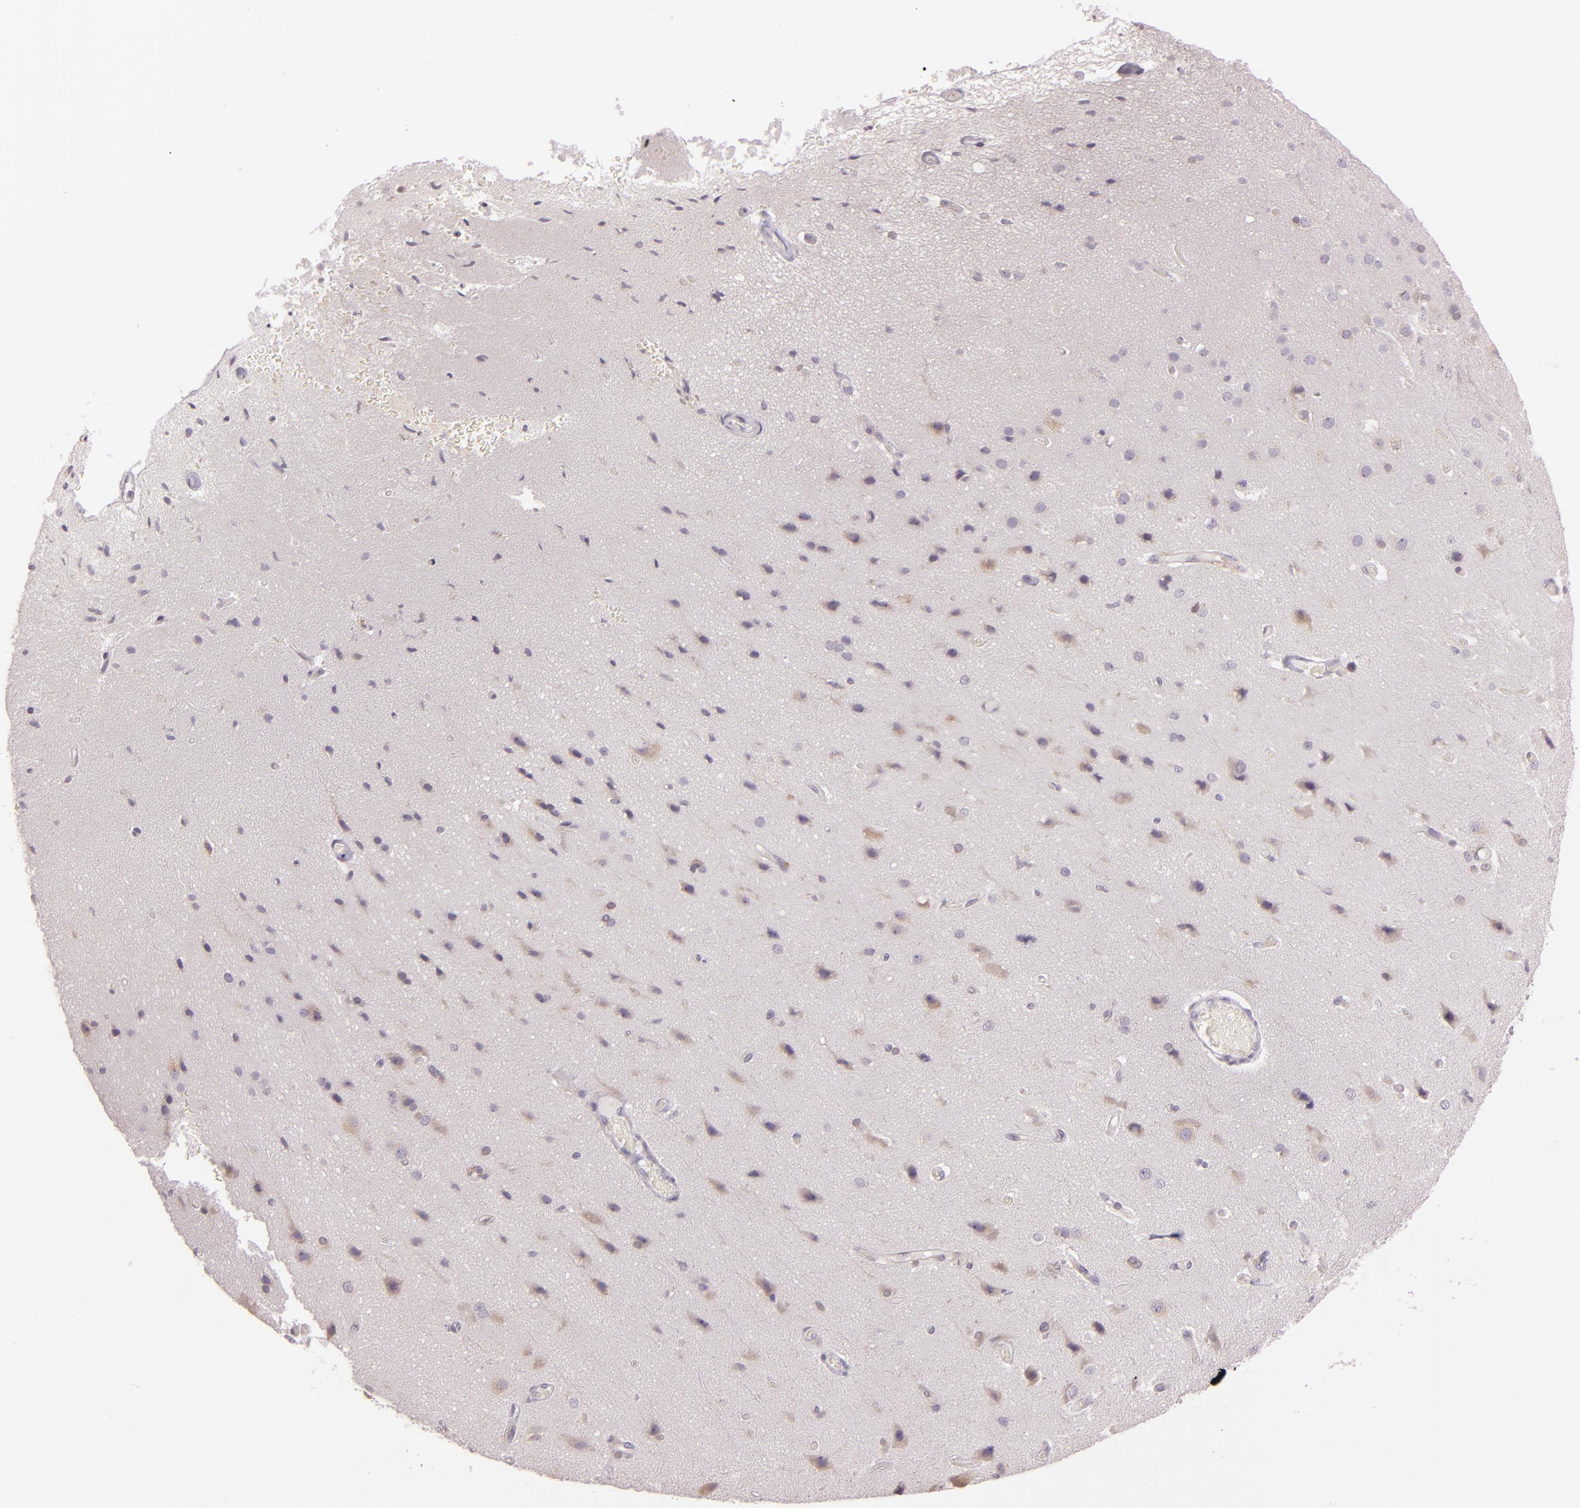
{"staining": {"intensity": "negative", "quantity": "none", "location": "none"}, "tissue": "cerebral cortex", "cell_type": "Endothelial cells", "image_type": "normal", "snomed": [{"axis": "morphology", "description": "Normal tissue, NOS"}, {"axis": "morphology", "description": "Glioma, malignant, High grade"}, {"axis": "topography", "description": "Cerebral cortex"}], "caption": "Immunohistochemistry of benign cerebral cortex reveals no staining in endothelial cells.", "gene": "LGMN", "patient": {"sex": "male", "age": 77}}